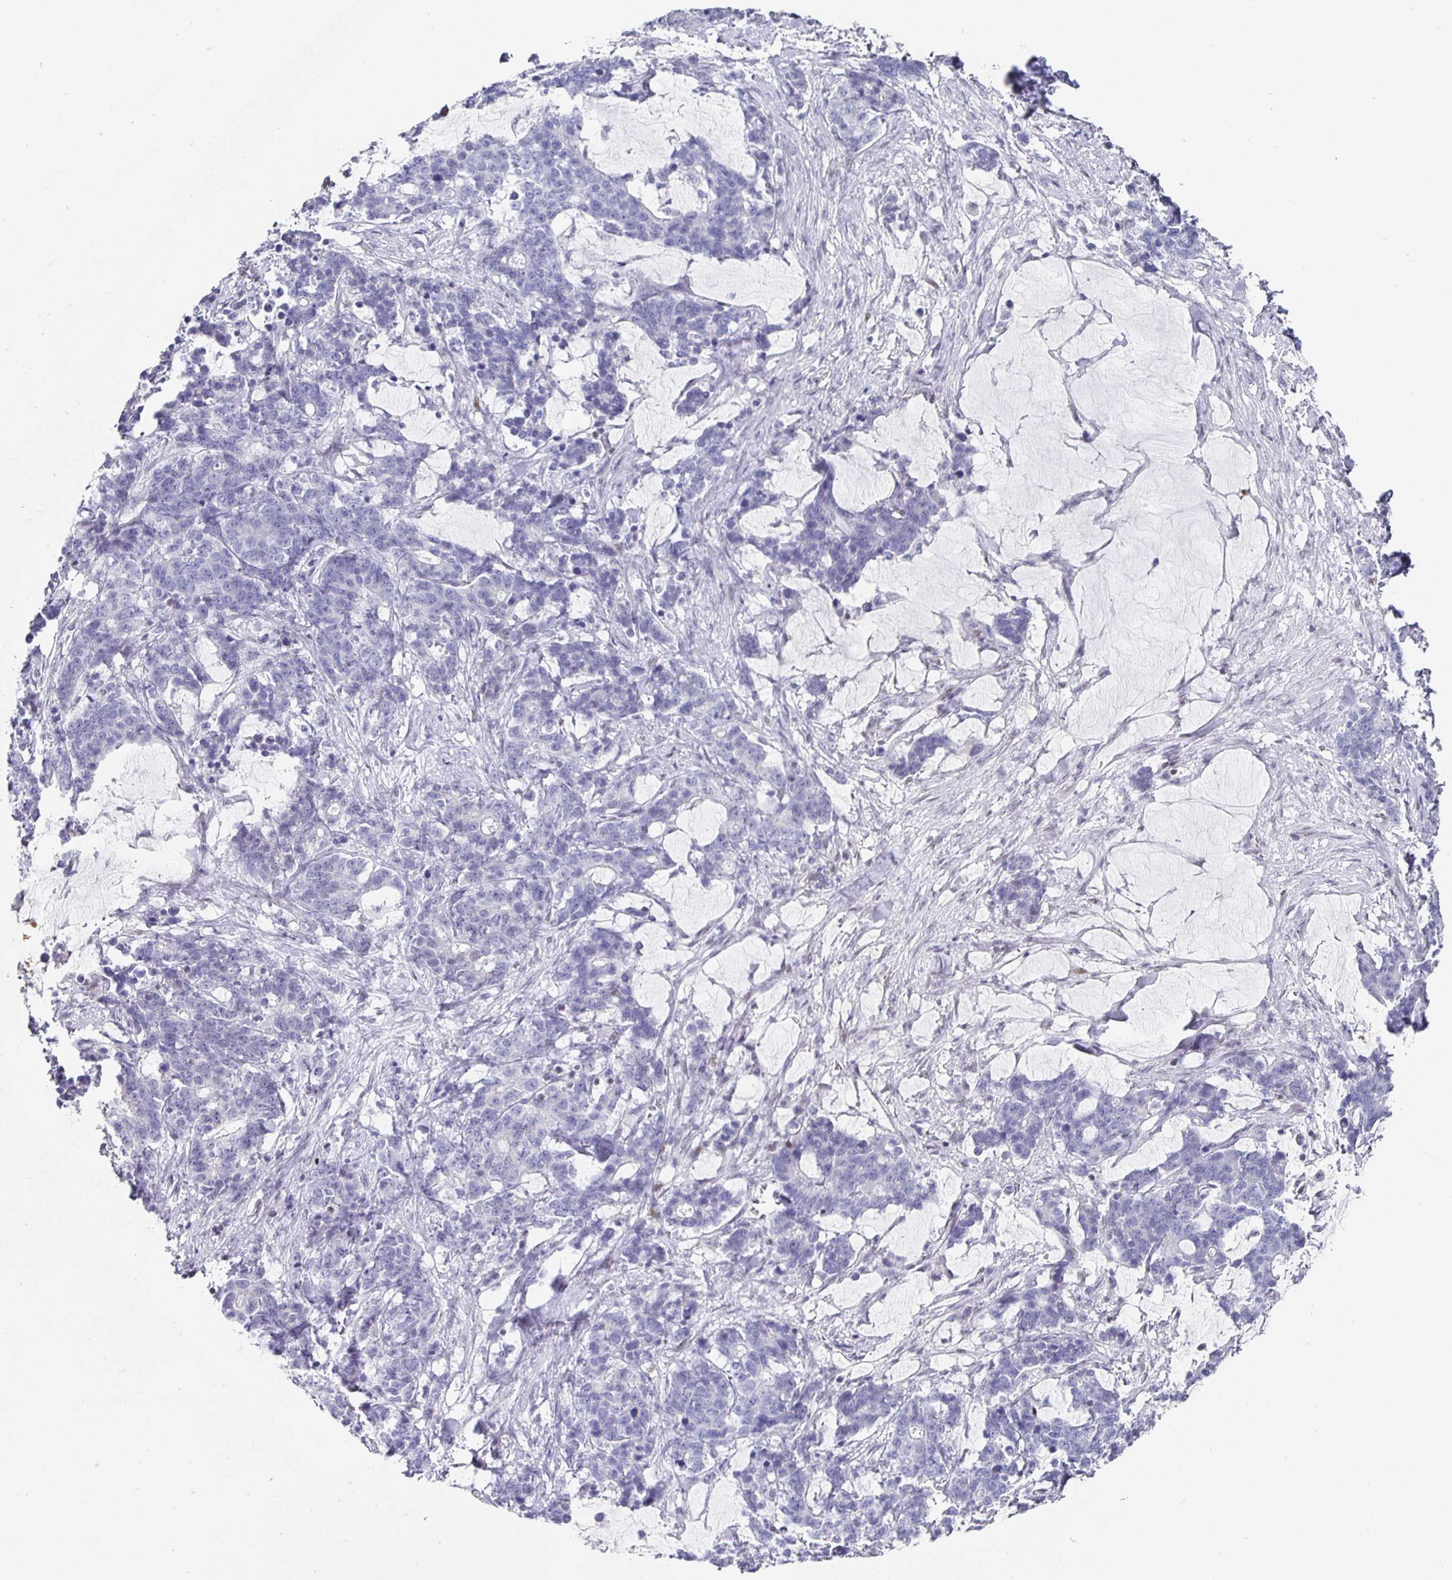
{"staining": {"intensity": "negative", "quantity": "none", "location": "none"}, "tissue": "stomach cancer", "cell_type": "Tumor cells", "image_type": "cancer", "snomed": [{"axis": "morphology", "description": "Normal tissue, NOS"}, {"axis": "morphology", "description": "Adenocarcinoma, NOS"}, {"axis": "topography", "description": "Stomach"}], "caption": "Tumor cells show no significant protein staining in stomach adenocarcinoma.", "gene": "RUNX2", "patient": {"sex": "female", "age": 64}}